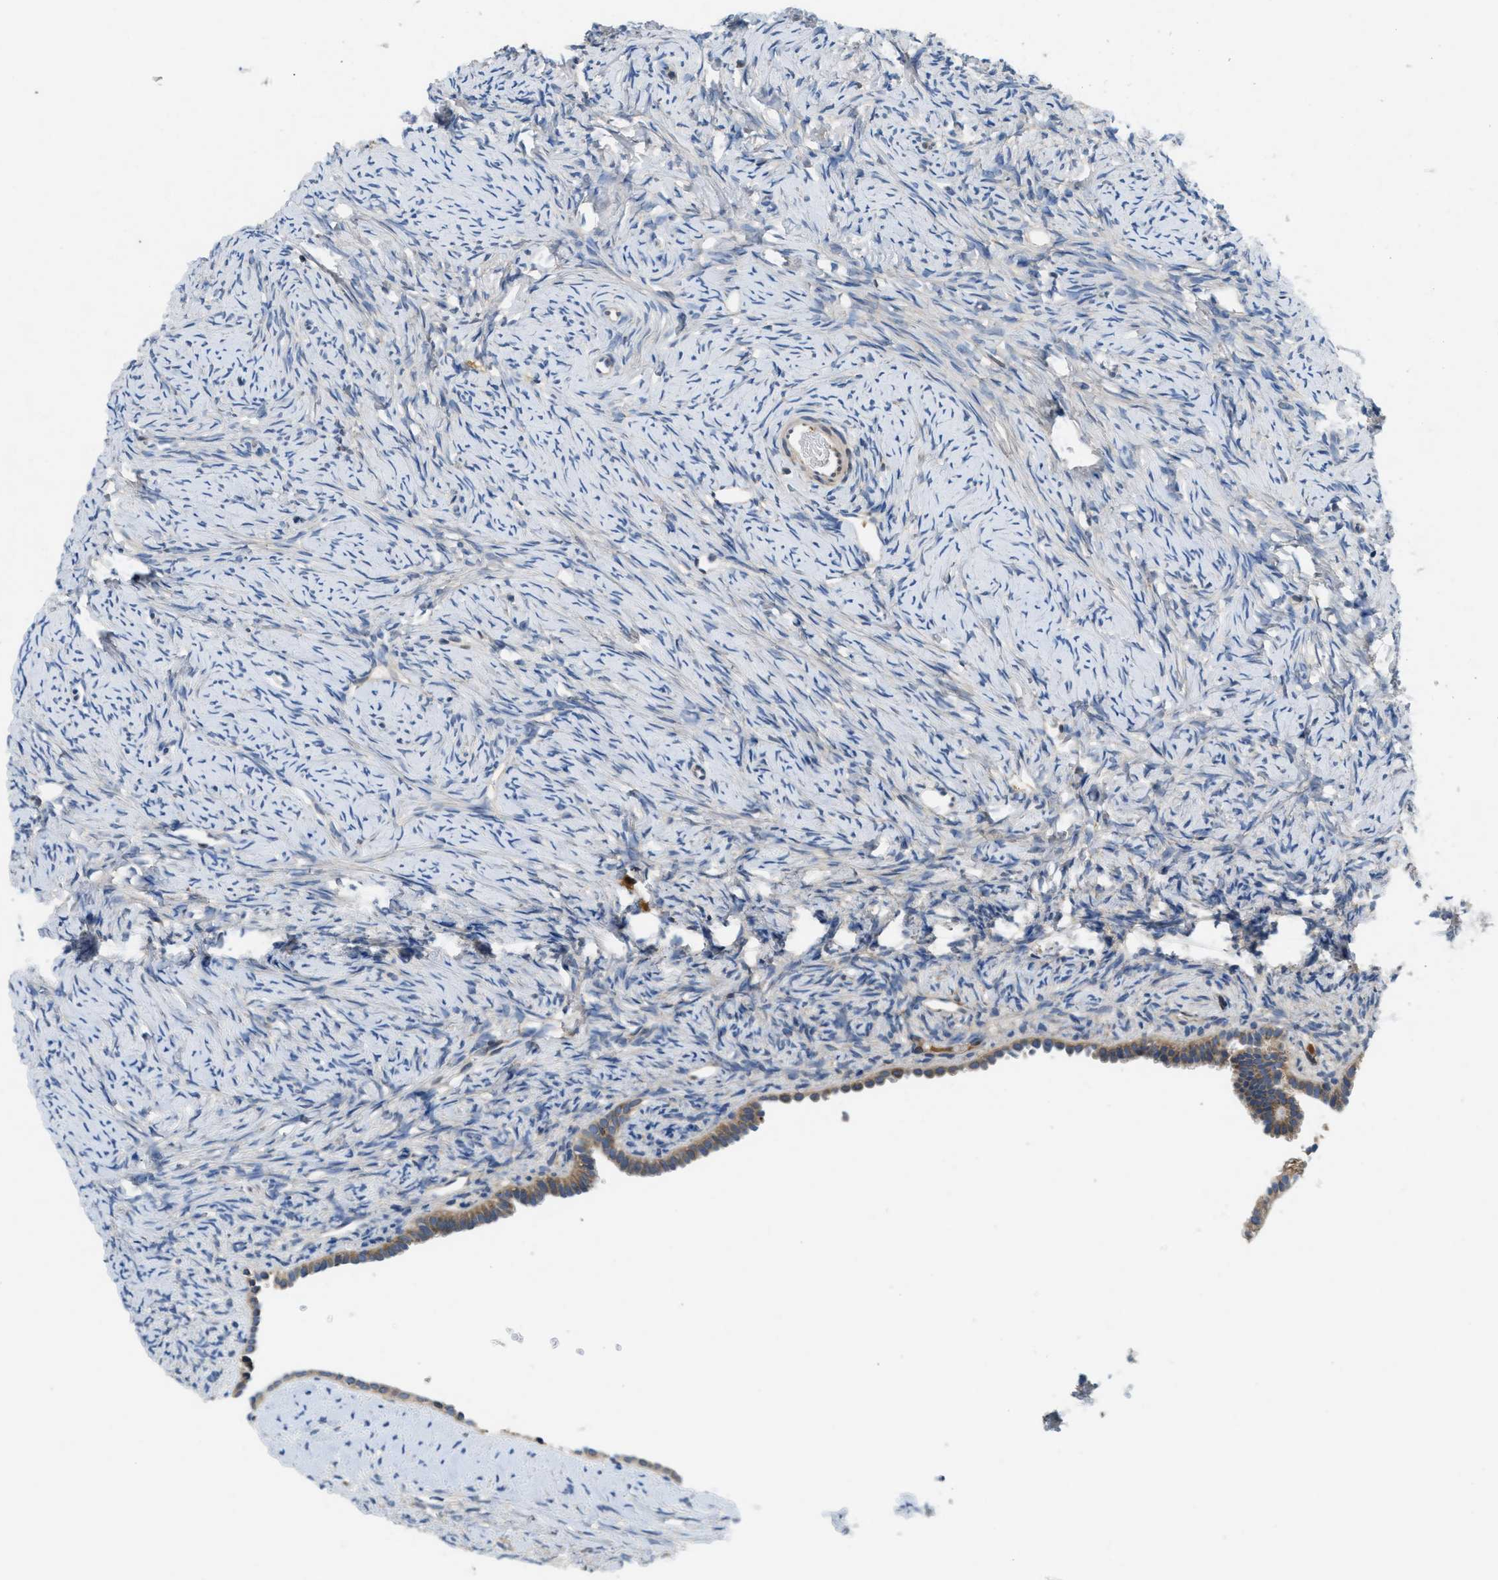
{"staining": {"intensity": "negative", "quantity": "none", "location": "none"}, "tissue": "ovary", "cell_type": "Ovarian stroma cells", "image_type": "normal", "snomed": [{"axis": "morphology", "description": "Normal tissue, NOS"}, {"axis": "topography", "description": "Ovary"}], "caption": "This is an immunohistochemistry (IHC) photomicrograph of benign ovary. There is no staining in ovarian stroma cells.", "gene": "PNKD", "patient": {"sex": "female", "age": 33}}